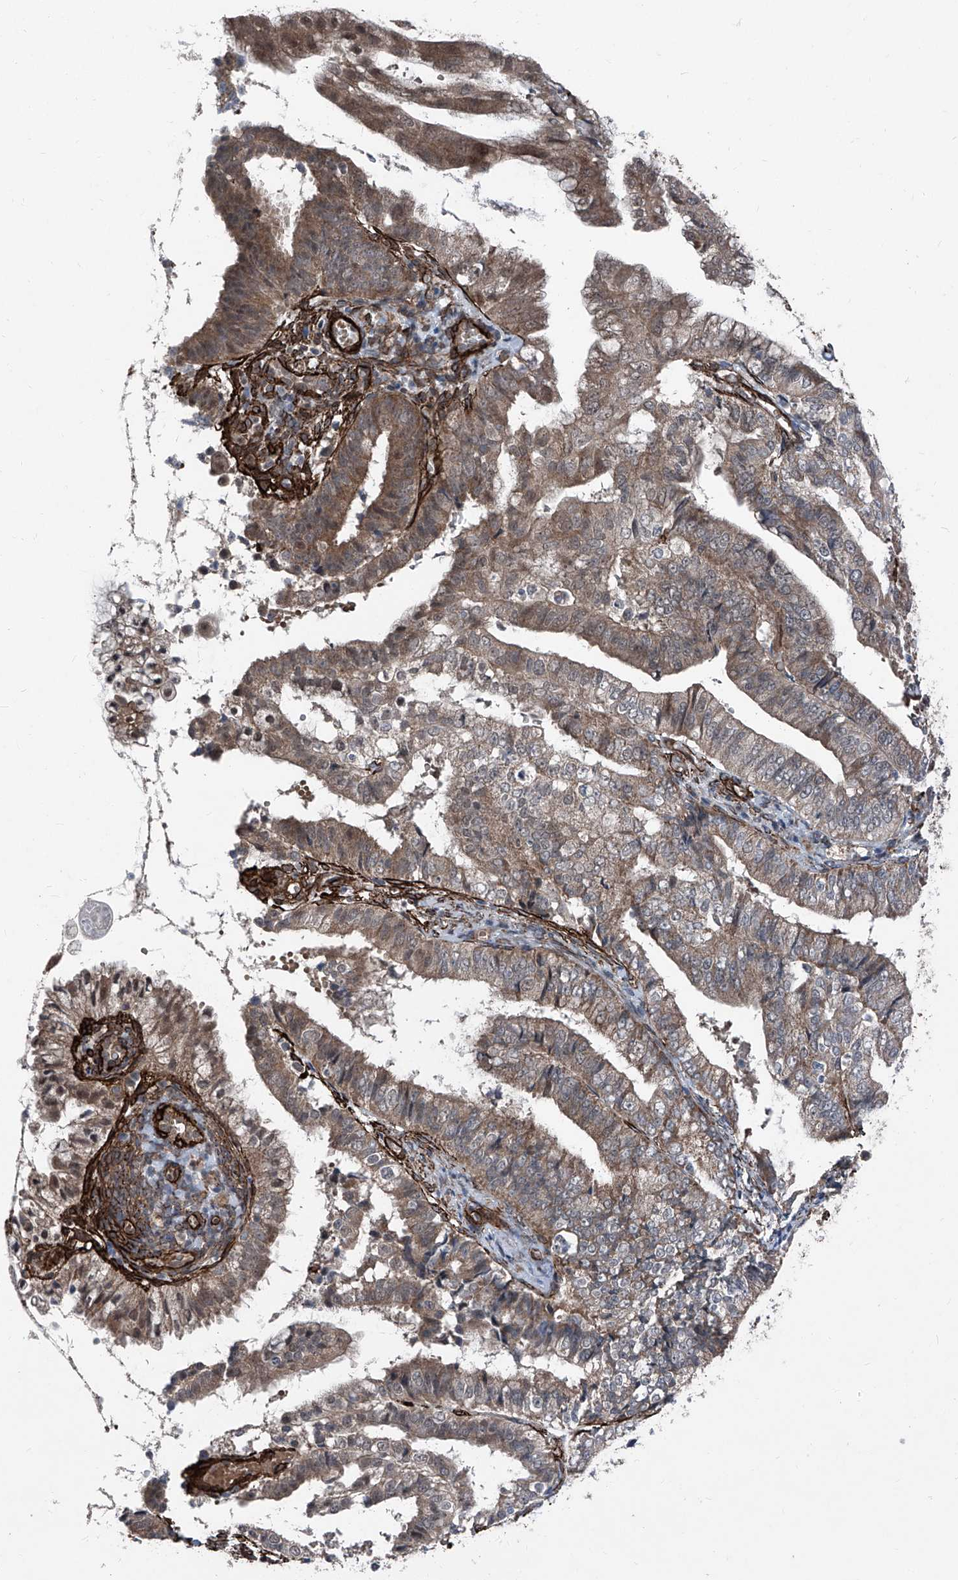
{"staining": {"intensity": "weak", "quantity": ">75%", "location": "cytoplasmic/membranous"}, "tissue": "endometrial cancer", "cell_type": "Tumor cells", "image_type": "cancer", "snomed": [{"axis": "morphology", "description": "Adenocarcinoma, NOS"}, {"axis": "topography", "description": "Endometrium"}], "caption": "Immunohistochemical staining of endometrial cancer displays low levels of weak cytoplasmic/membranous protein staining in approximately >75% of tumor cells. Immunohistochemistry stains the protein of interest in brown and the nuclei are stained blue.", "gene": "COA7", "patient": {"sex": "female", "age": 63}}